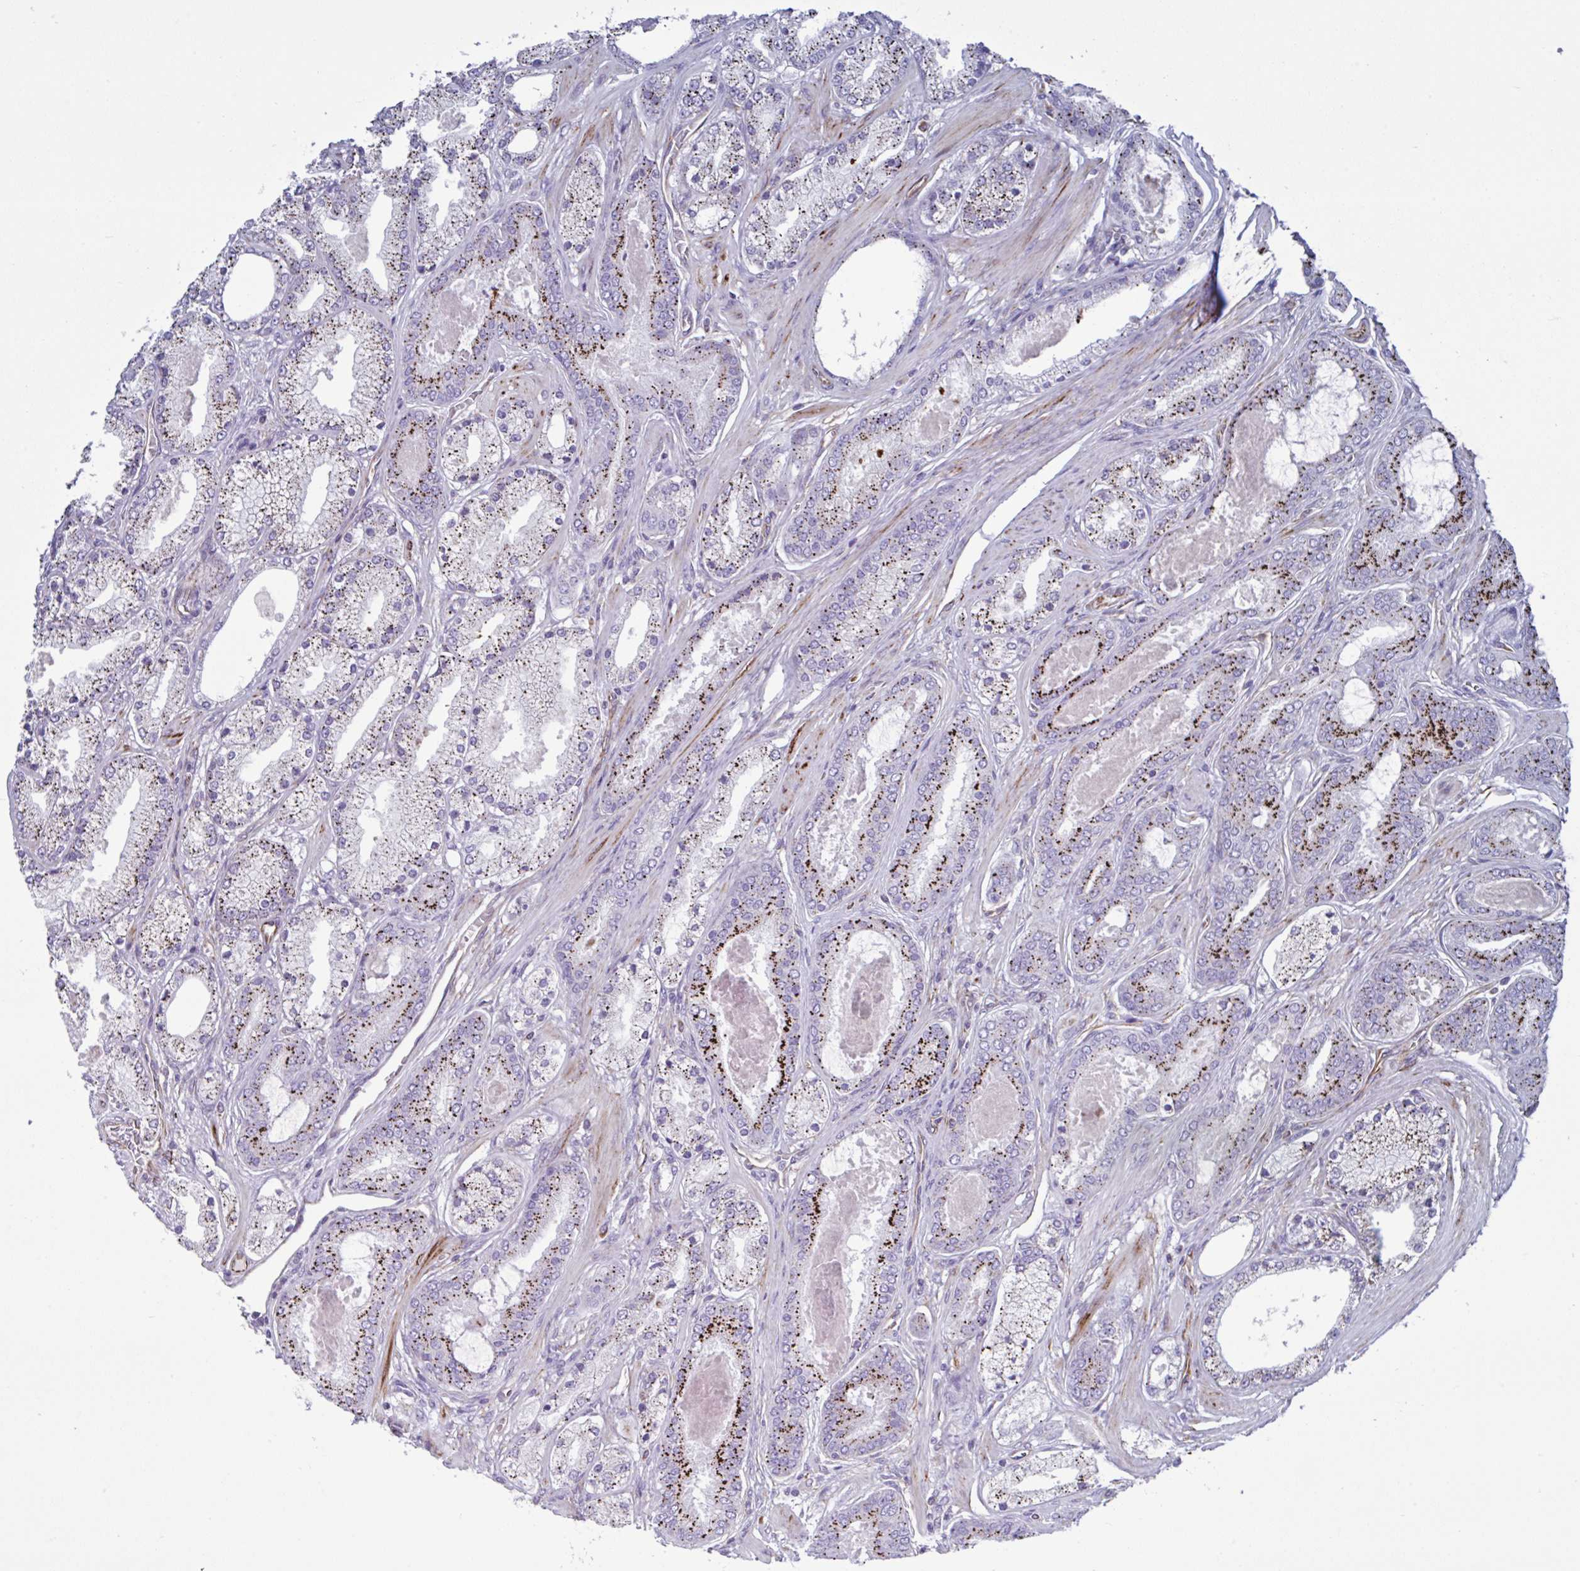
{"staining": {"intensity": "strong", "quantity": ">75%", "location": "cytoplasmic/membranous"}, "tissue": "prostate cancer", "cell_type": "Tumor cells", "image_type": "cancer", "snomed": [{"axis": "morphology", "description": "Adenocarcinoma, High grade"}, {"axis": "topography", "description": "Prostate"}], "caption": "IHC photomicrograph of neoplastic tissue: human prostate high-grade adenocarcinoma stained using IHC shows high levels of strong protein expression localized specifically in the cytoplasmic/membranous of tumor cells, appearing as a cytoplasmic/membranous brown color.", "gene": "TMEM86B", "patient": {"sex": "male", "age": 63}}